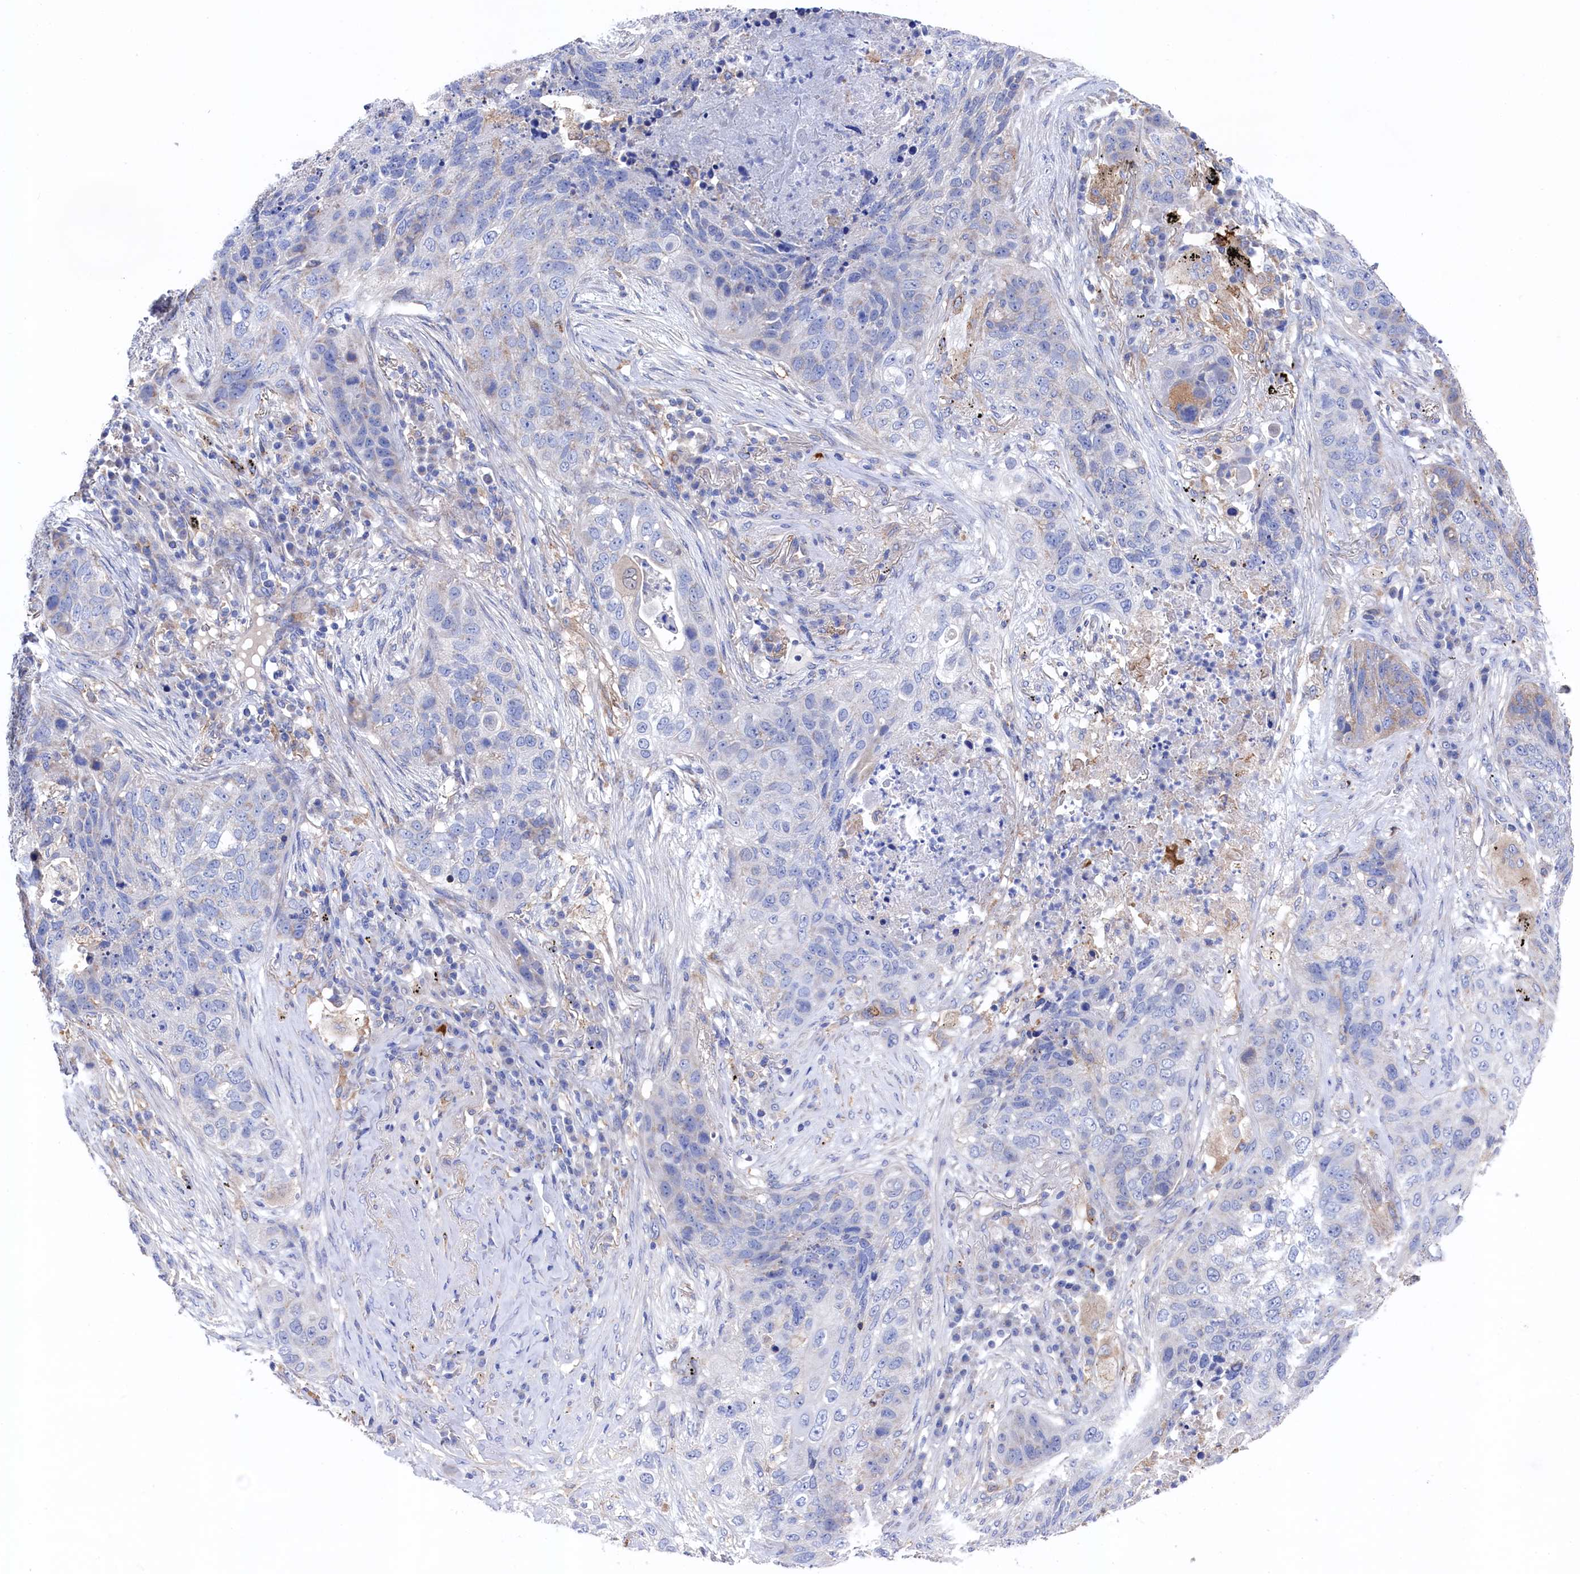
{"staining": {"intensity": "negative", "quantity": "none", "location": "none"}, "tissue": "lung cancer", "cell_type": "Tumor cells", "image_type": "cancer", "snomed": [{"axis": "morphology", "description": "Squamous cell carcinoma, NOS"}, {"axis": "topography", "description": "Lung"}], "caption": "Immunohistochemistry (IHC) of squamous cell carcinoma (lung) exhibits no positivity in tumor cells. (DAB IHC, high magnification).", "gene": "C12orf73", "patient": {"sex": "female", "age": 63}}